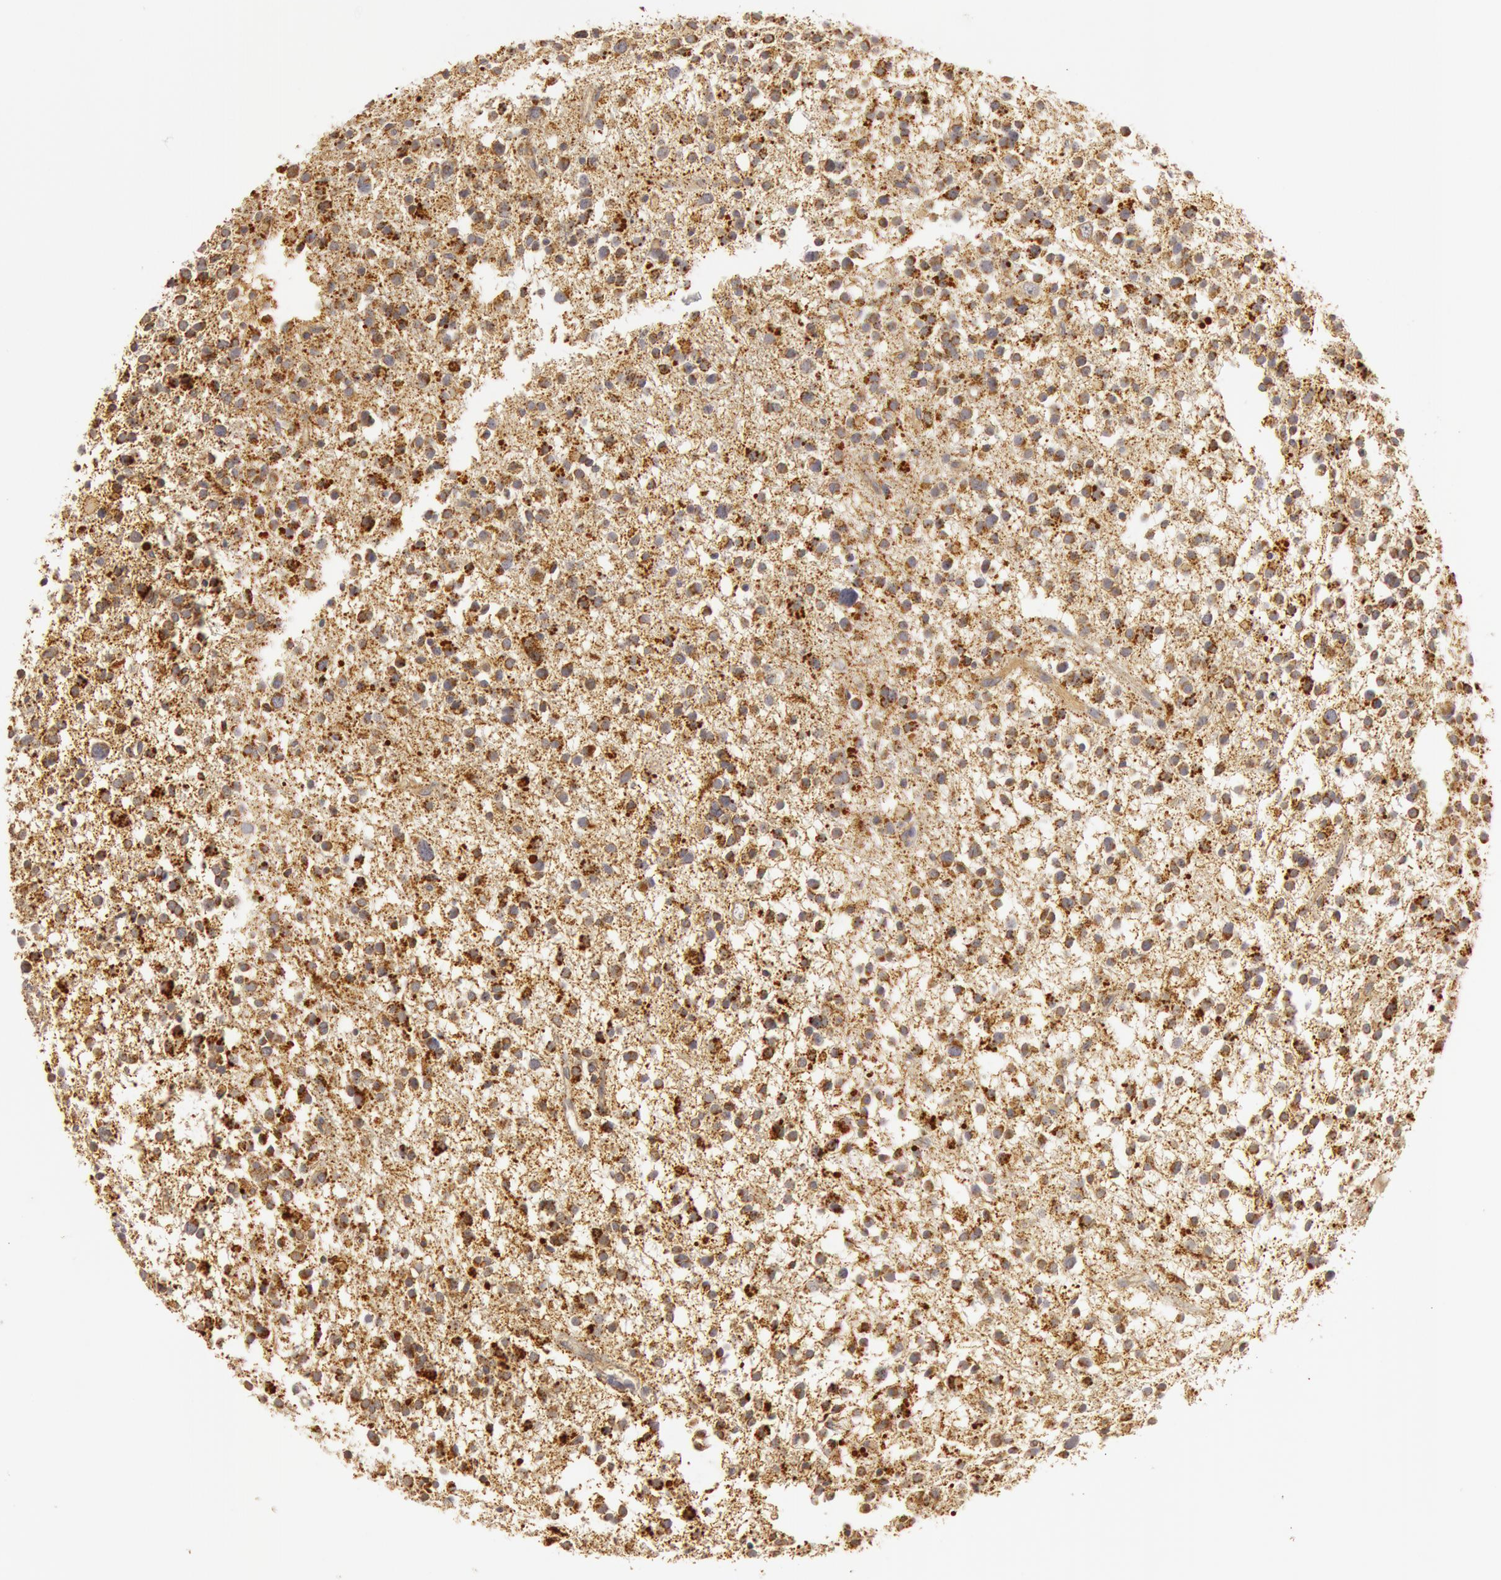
{"staining": {"intensity": "moderate", "quantity": ">75%", "location": "cytoplasmic/membranous"}, "tissue": "glioma", "cell_type": "Tumor cells", "image_type": "cancer", "snomed": [{"axis": "morphology", "description": "Glioma, malignant, Low grade"}, {"axis": "topography", "description": "Brain"}], "caption": "Brown immunohistochemical staining in malignant glioma (low-grade) shows moderate cytoplasmic/membranous expression in about >75% of tumor cells. (DAB = brown stain, brightfield microscopy at high magnification).", "gene": "C7", "patient": {"sex": "female", "age": 36}}